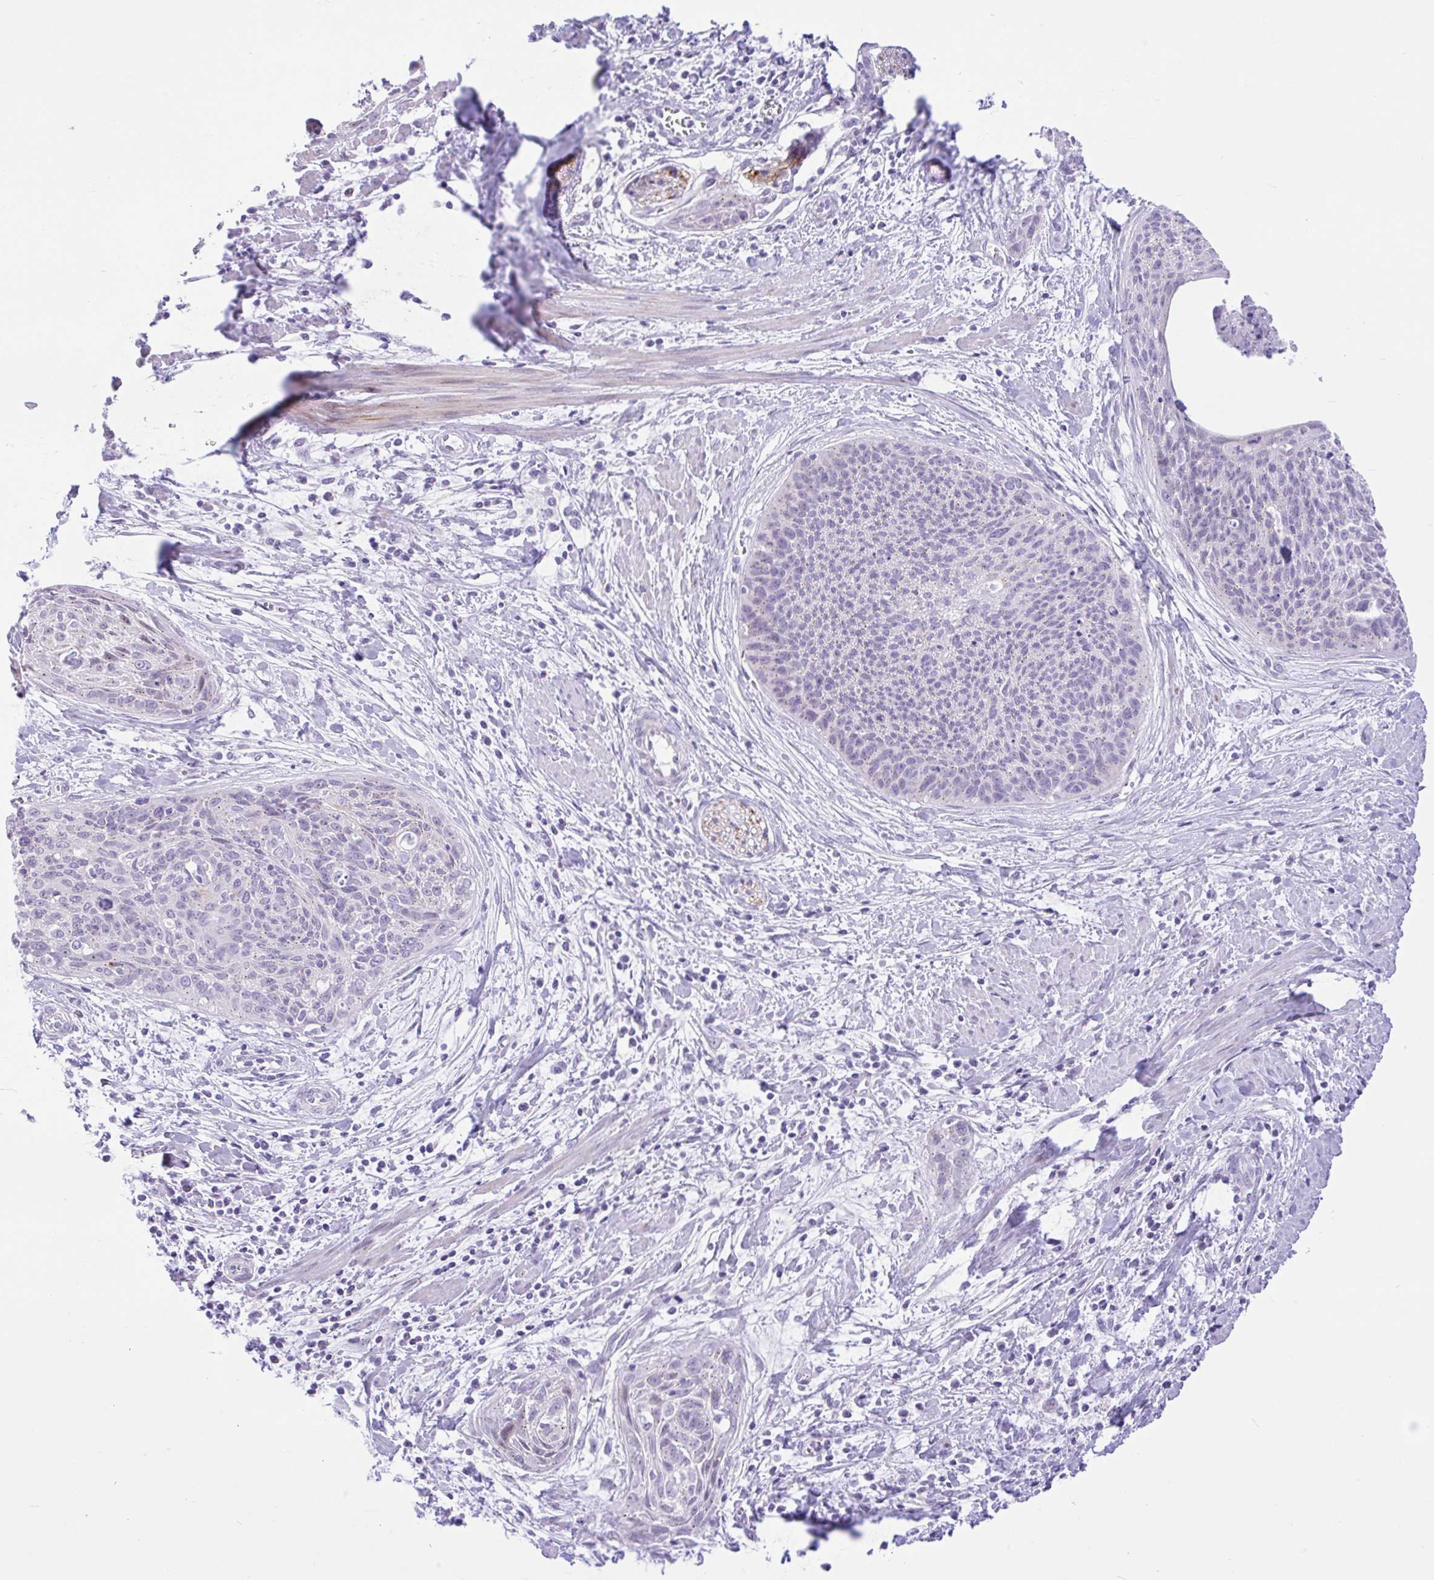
{"staining": {"intensity": "negative", "quantity": "none", "location": "none"}, "tissue": "cervical cancer", "cell_type": "Tumor cells", "image_type": "cancer", "snomed": [{"axis": "morphology", "description": "Squamous cell carcinoma, NOS"}, {"axis": "topography", "description": "Cervix"}], "caption": "An image of human cervical squamous cell carcinoma is negative for staining in tumor cells.", "gene": "REEP1", "patient": {"sex": "female", "age": 55}}